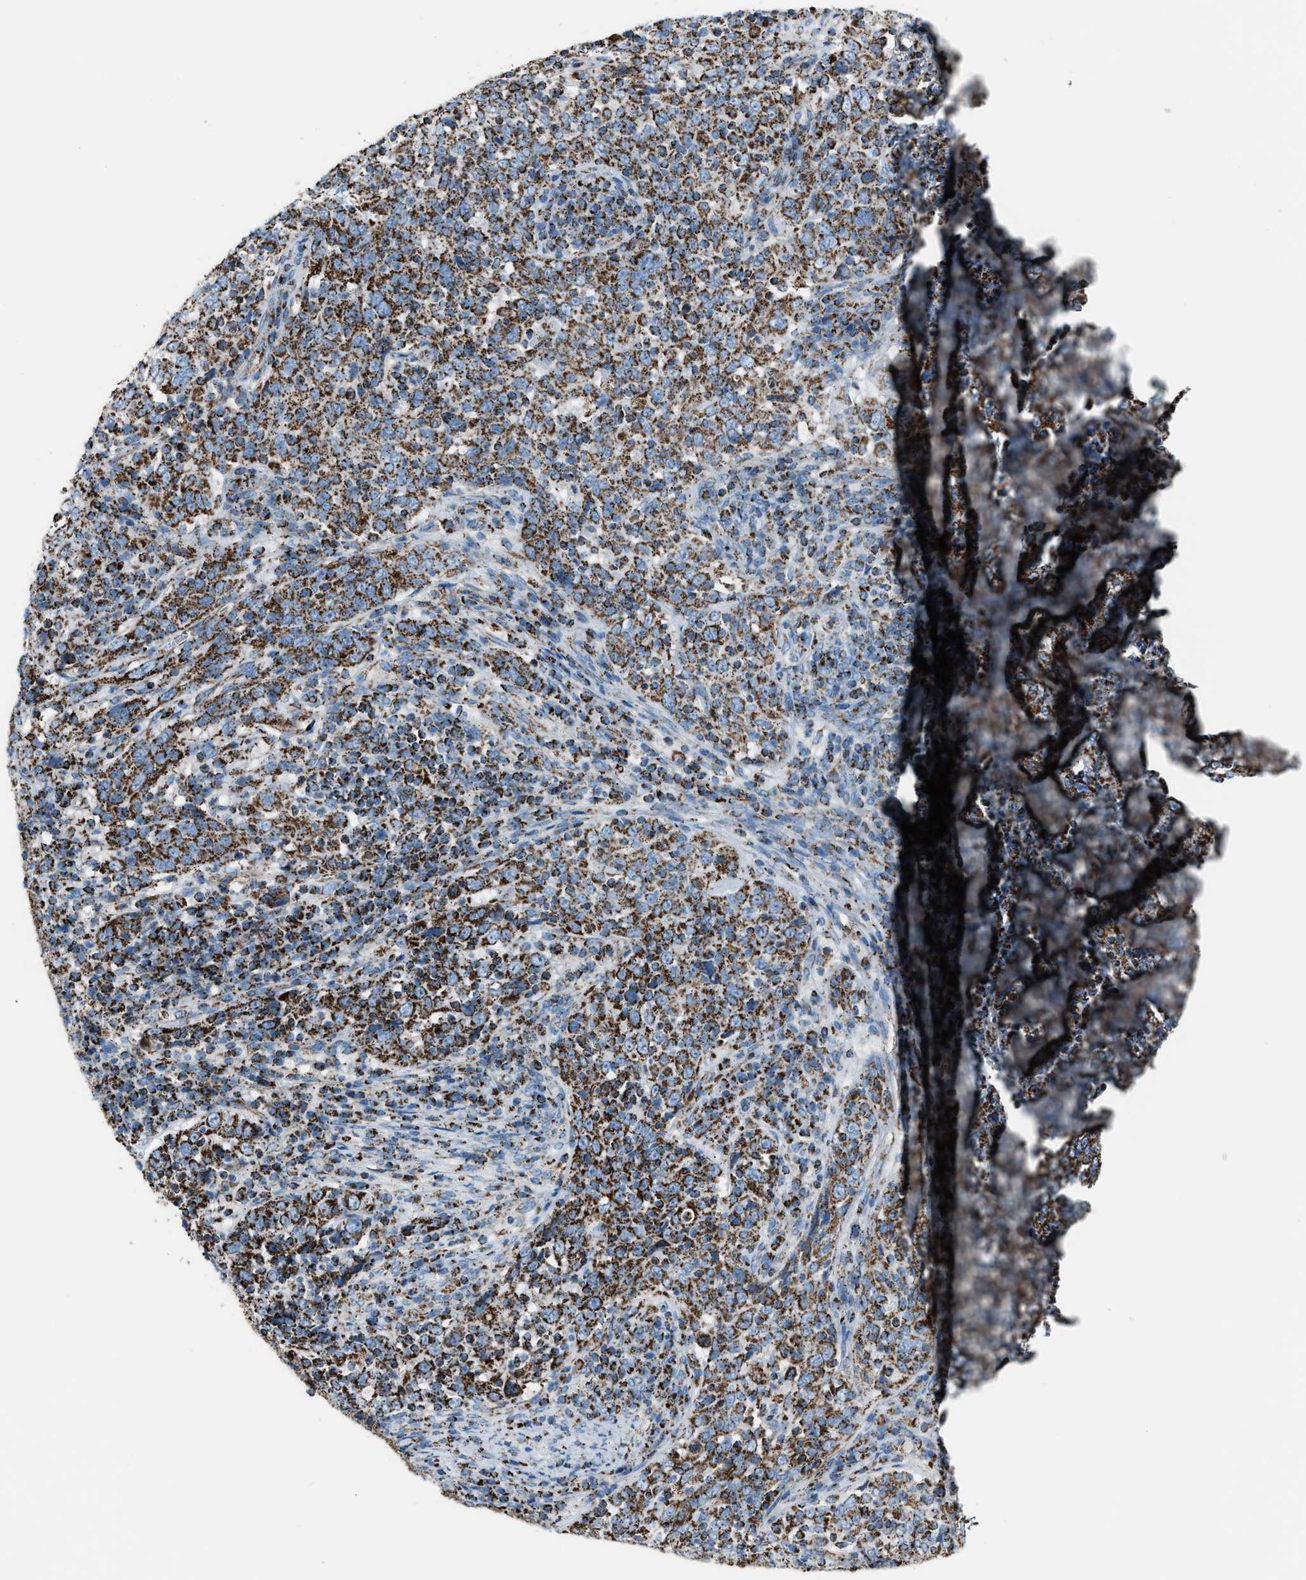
{"staining": {"intensity": "strong", "quantity": ">75%", "location": "cytoplasmic/membranous"}, "tissue": "cervical cancer", "cell_type": "Tumor cells", "image_type": "cancer", "snomed": [{"axis": "morphology", "description": "Squamous cell carcinoma, NOS"}, {"axis": "topography", "description": "Cervix"}], "caption": "Immunohistochemical staining of human cervical squamous cell carcinoma exhibits strong cytoplasmic/membranous protein positivity in approximately >75% of tumor cells.", "gene": "MDH2", "patient": {"sex": "female", "age": 46}}